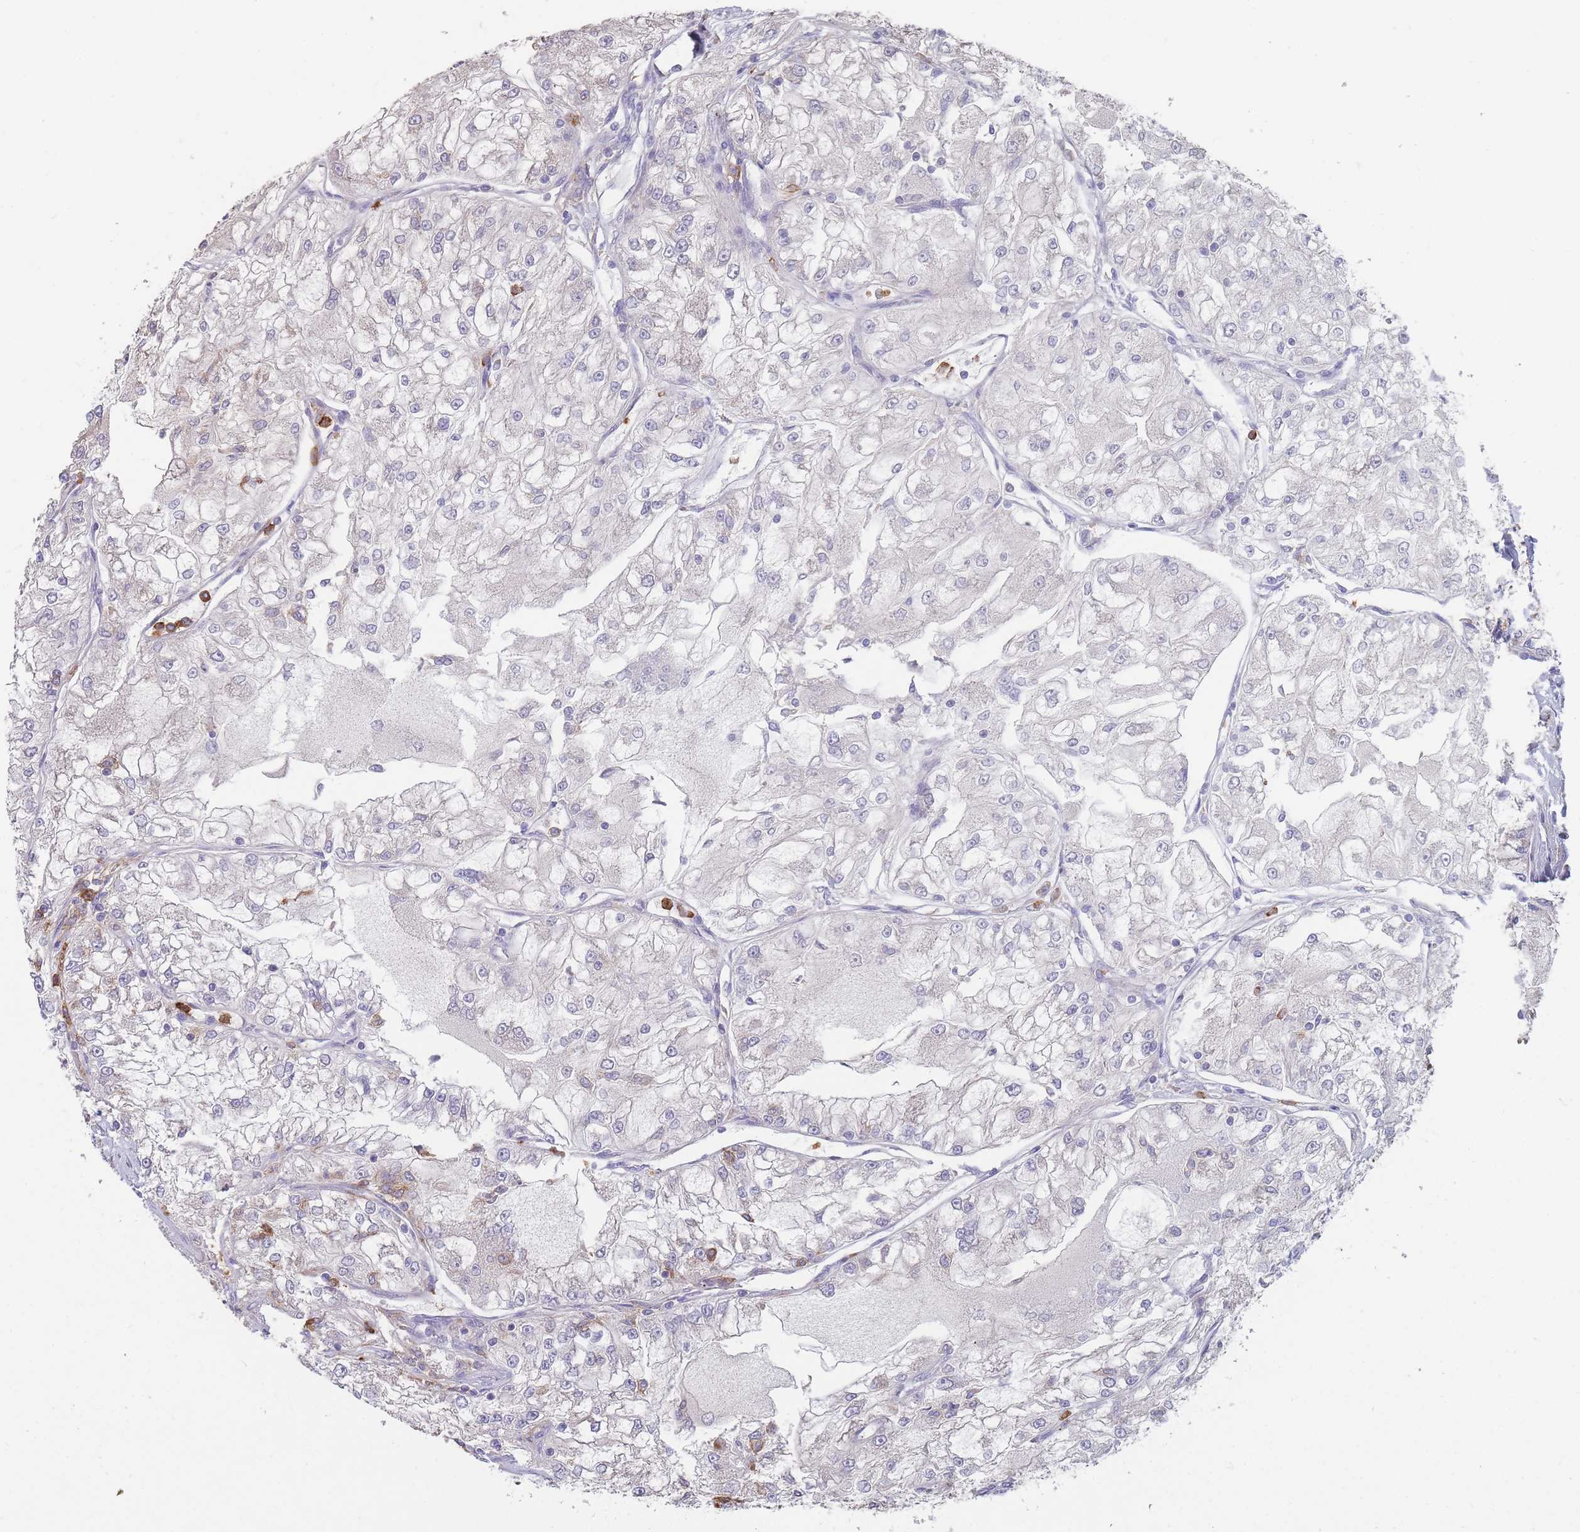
{"staining": {"intensity": "negative", "quantity": "none", "location": "none"}, "tissue": "renal cancer", "cell_type": "Tumor cells", "image_type": "cancer", "snomed": [{"axis": "morphology", "description": "Adenocarcinoma, NOS"}, {"axis": "topography", "description": "Kidney"}], "caption": "The photomicrograph reveals no staining of tumor cells in renal cancer (adenocarcinoma). (Stains: DAB immunohistochemistry (IHC) with hematoxylin counter stain, Microscopy: brightfield microscopy at high magnification).", "gene": "CLEC12A", "patient": {"sex": "female", "age": 72}}